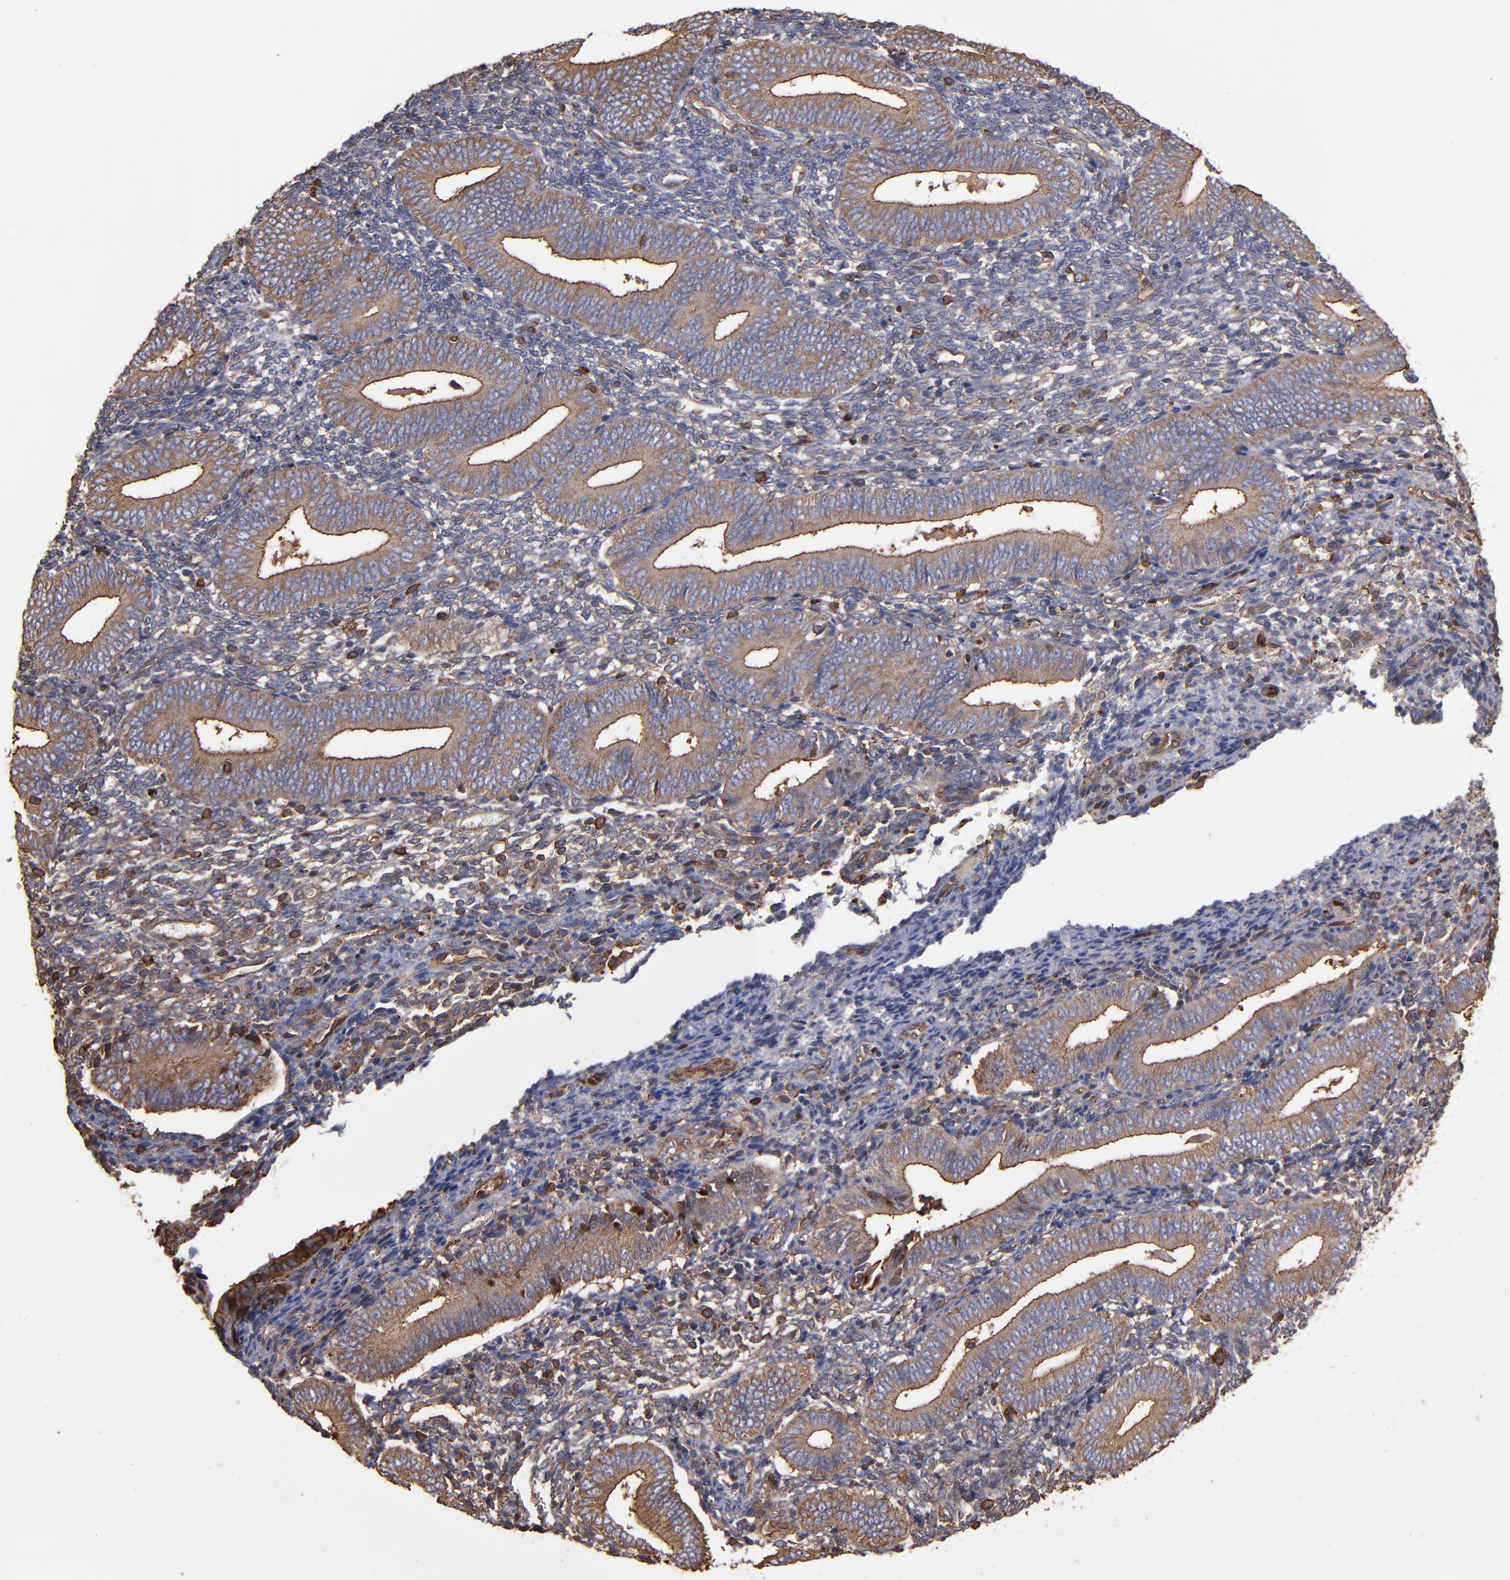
{"staining": {"intensity": "moderate", "quantity": "<25%", "location": "cytoplasmic/membranous"}, "tissue": "endometrium", "cell_type": "Cells in endometrial stroma", "image_type": "normal", "snomed": [{"axis": "morphology", "description": "Normal tissue, NOS"}, {"axis": "topography", "description": "Uterus"}, {"axis": "topography", "description": "Endometrium"}], "caption": "IHC (DAB) staining of normal endometrium displays moderate cytoplasmic/membranous protein staining in about <25% of cells in endometrial stroma.", "gene": "ACTN4", "patient": {"sex": "female", "age": 33}}